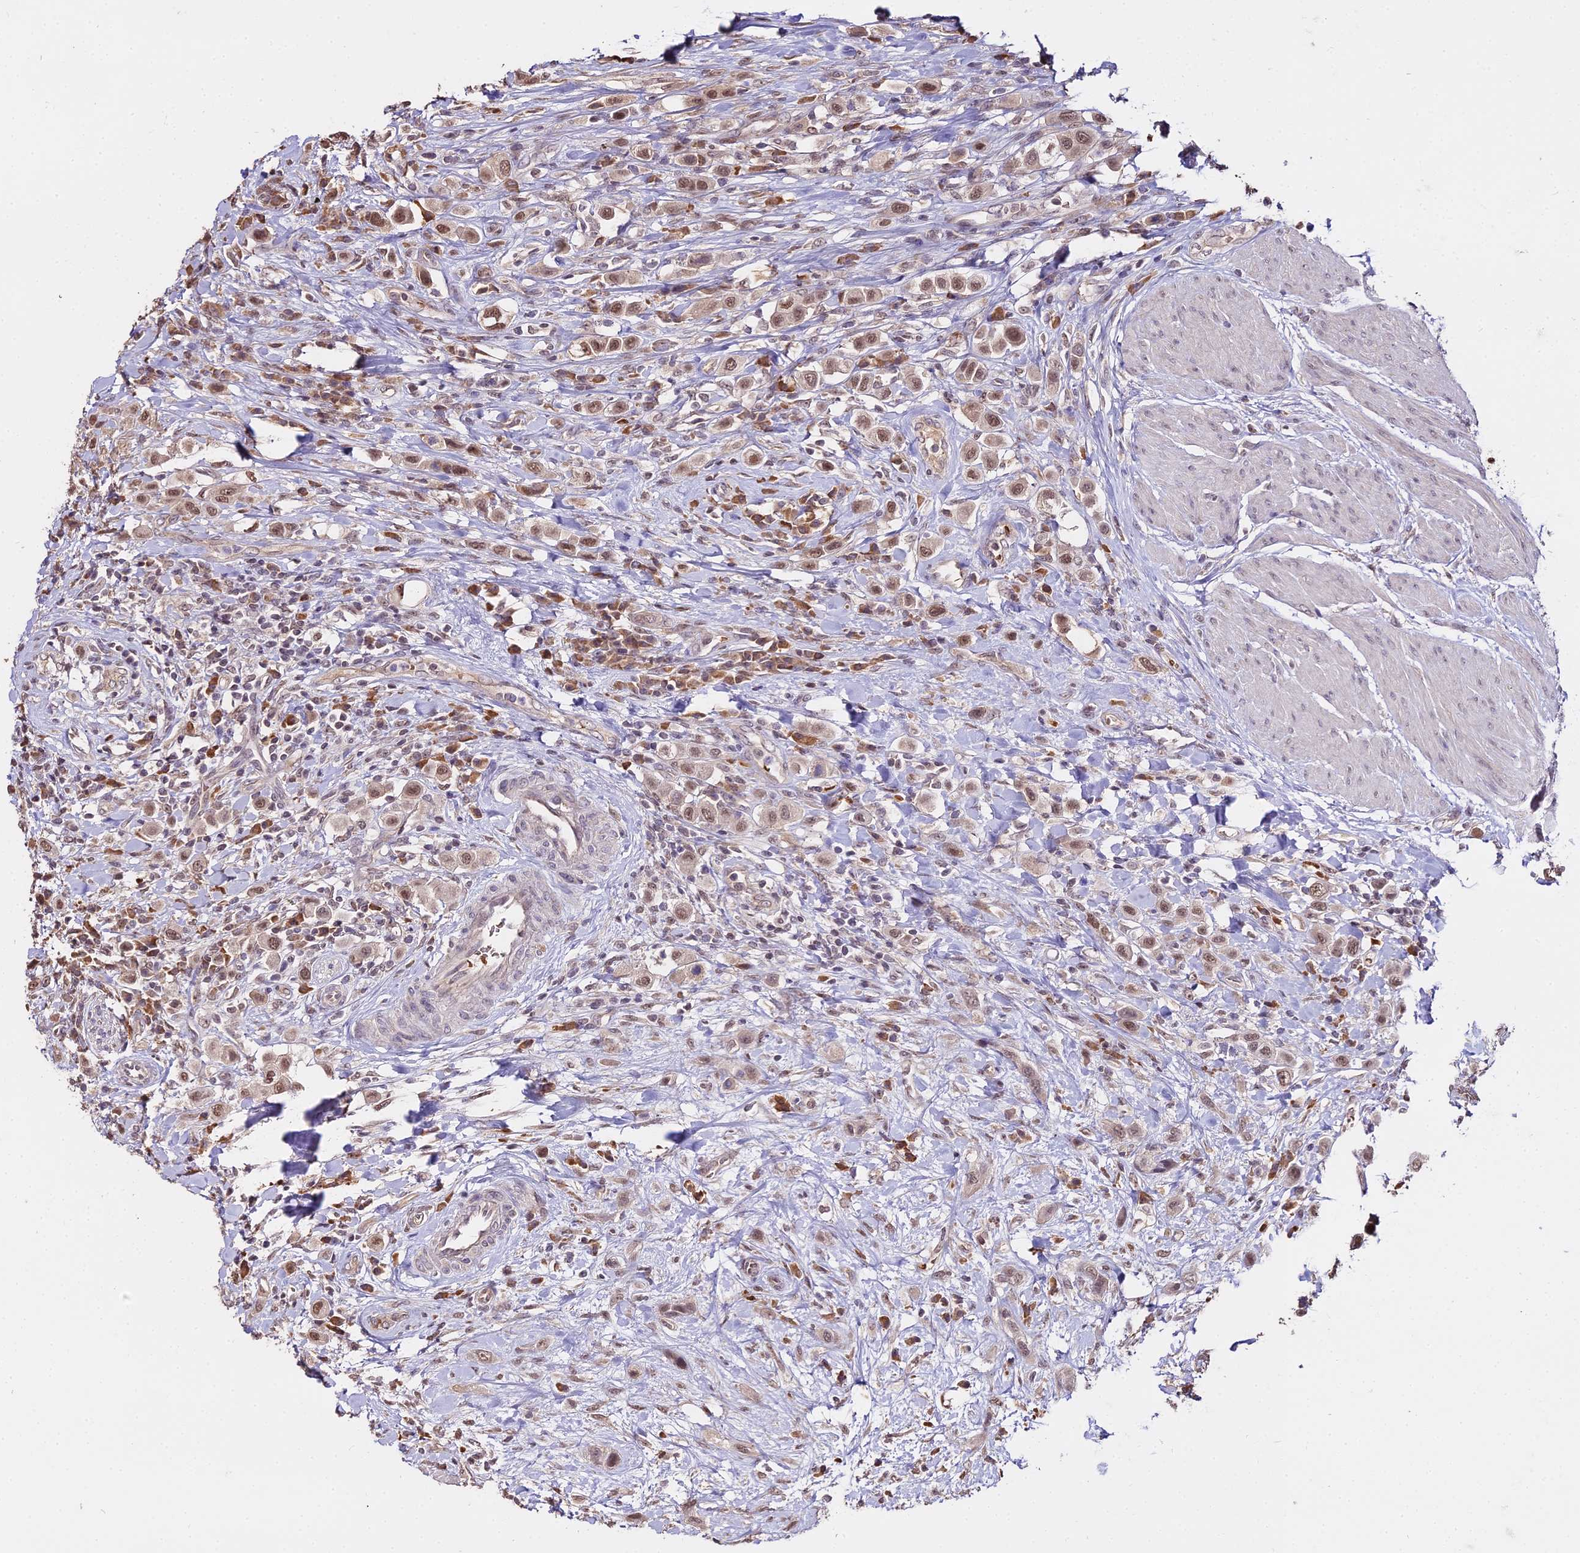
{"staining": {"intensity": "moderate", "quantity": ">75%", "location": "nuclear"}, "tissue": "urothelial cancer", "cell_type": "Tumor cells", "image_type": "cancer", "snomed": [{"axis": "morphology", "description": "Urothelial carcinoma, High grade"}, {"axis": "topography", "description": "Urinary bladder"}], "caption": "This image shows immunohistochemistry staining of urothelial cancer, with medium moderate nuclear expression in approximately >75% of tumor cells.", "gene": "ZDBF2", "patient": {"sex": "male", "age": 50}}